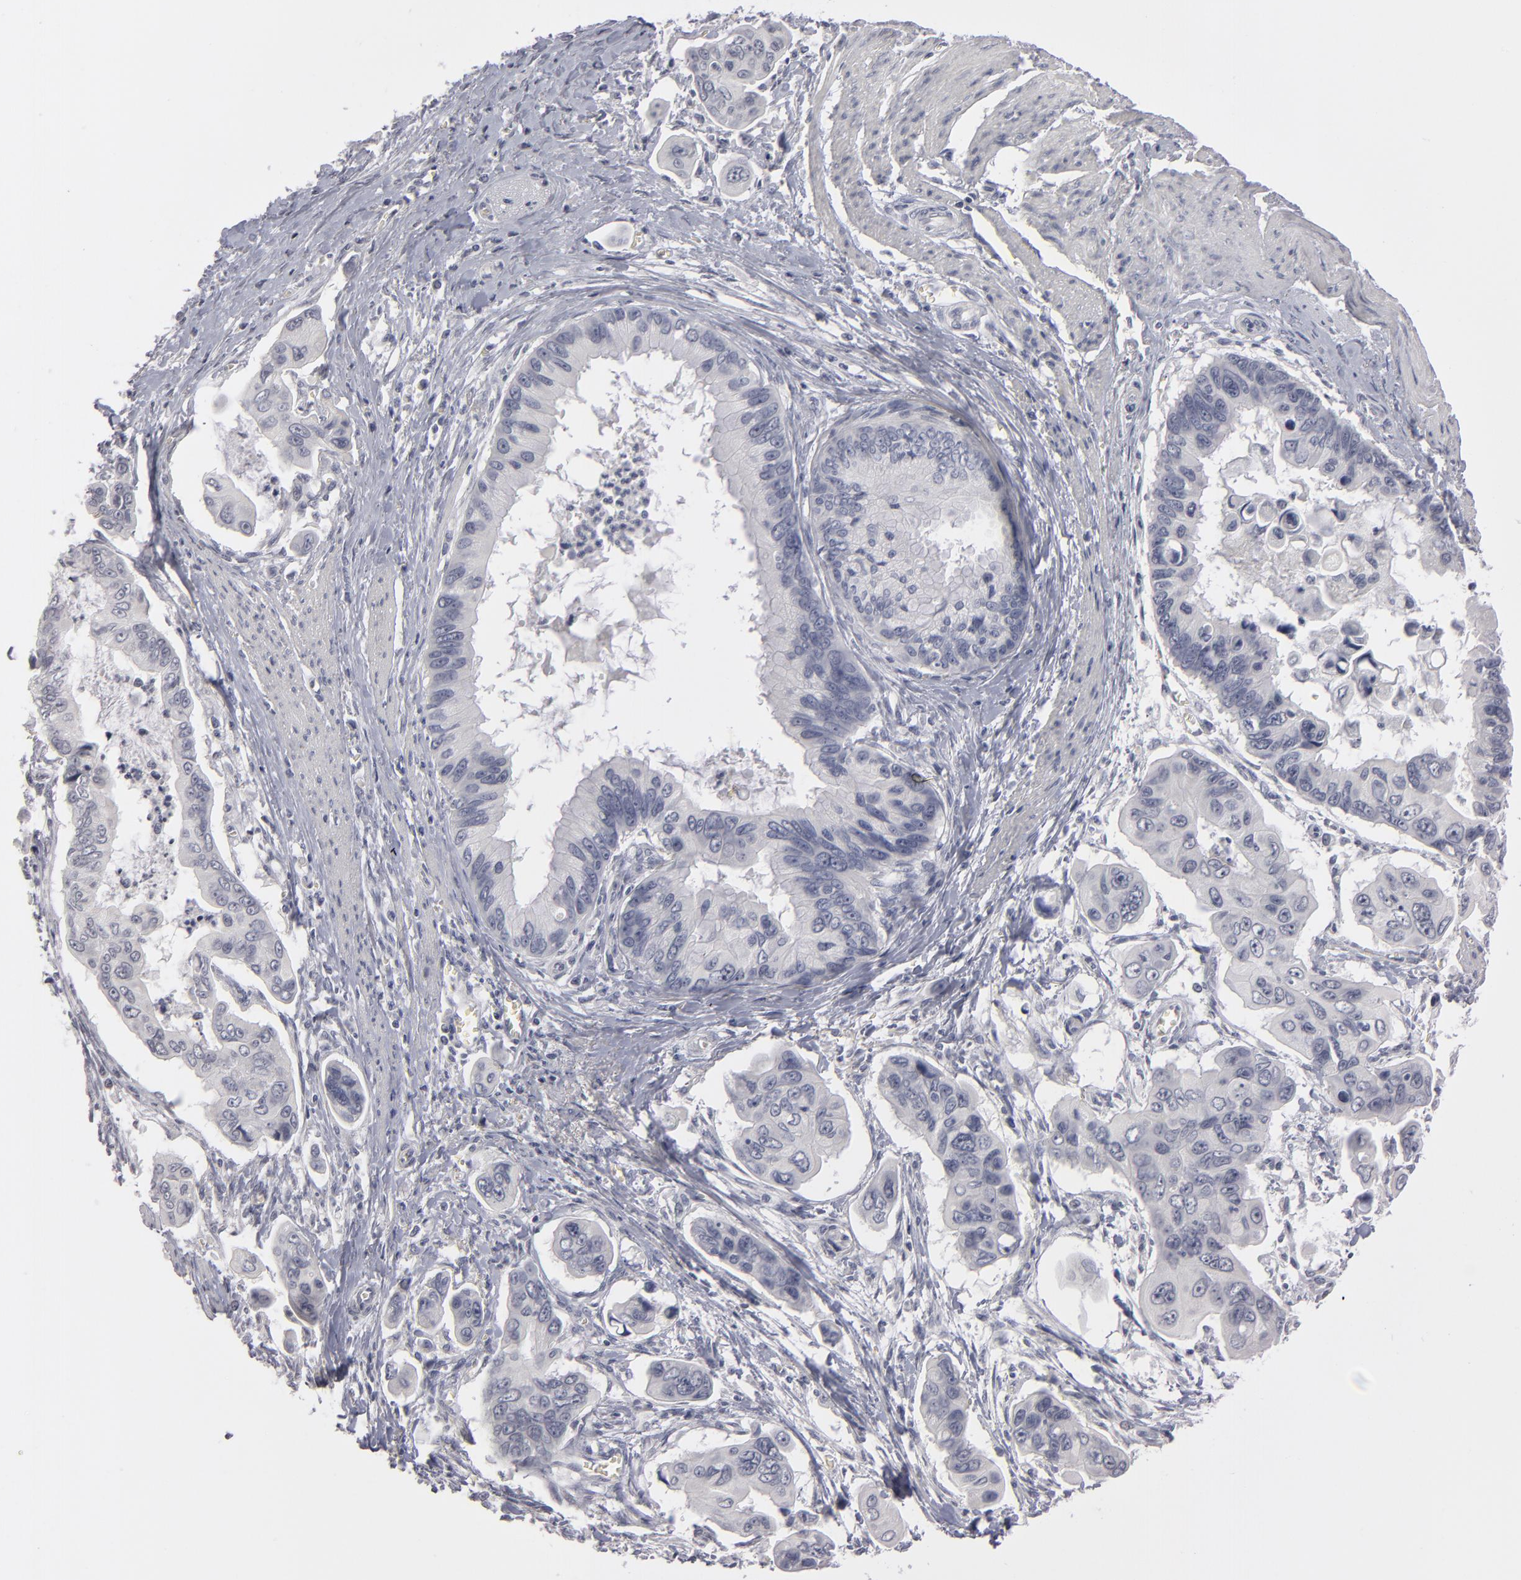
{"staining": {"intensity": "negative", "quantity": "none", "location": "none"}, "tissue": "stomach cancer", "cell_type": "Tumor cells", "image_type": "cancer", "snomed": [{"axis": "morphology", "description": "Adenocarcinoma, NOS"}, {"axis": "topography", "description": "Stomach, upper"}], "caption": "The image displays no staining of tumor cells in adenocarcinoma (stomach).", "gene": "KIAA1210", "patient": {"sex": "male", "age": 80}}